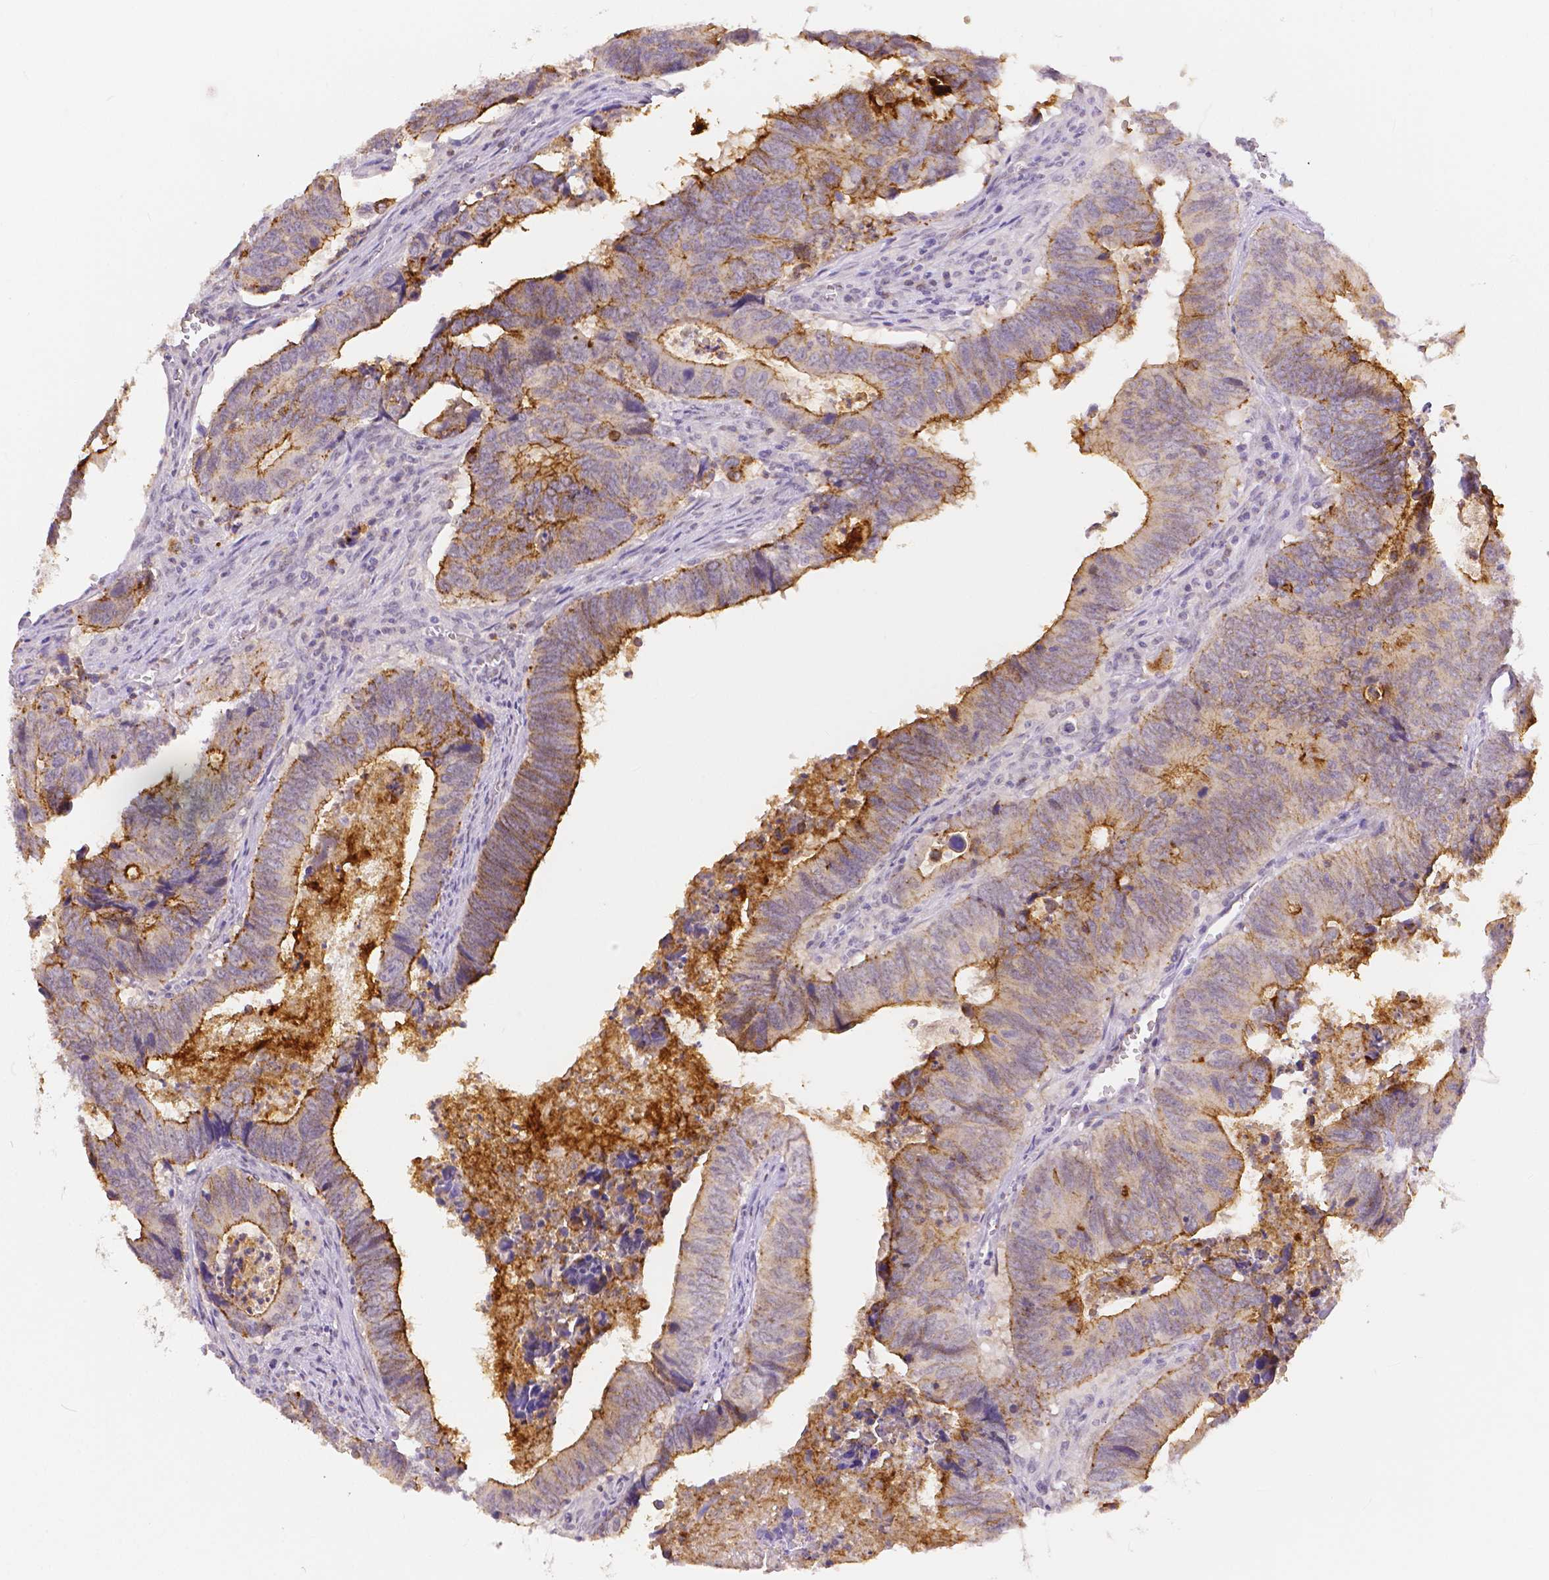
{"staining": {"intensity": "moderate", "quantity": ">75%", "location": "cytoplasmic/membranous"}, "tissue": "colorectal cancer", "cell_type": "Tumor cells", "image_type": "cancer", "snomed": [{"axis": "morphology", "description": "Adenocarcinoma, NOS"}, {"axis": "topography", "description": "Colon"}], "caption": "Colorectal cancer stained with a brown dye reveals moderate cytoplasmic/membranous positive positivity in approximately >75% of tumor cells.", "gene": "OCLN", "patient": {"sex": "female", "age": 82}}